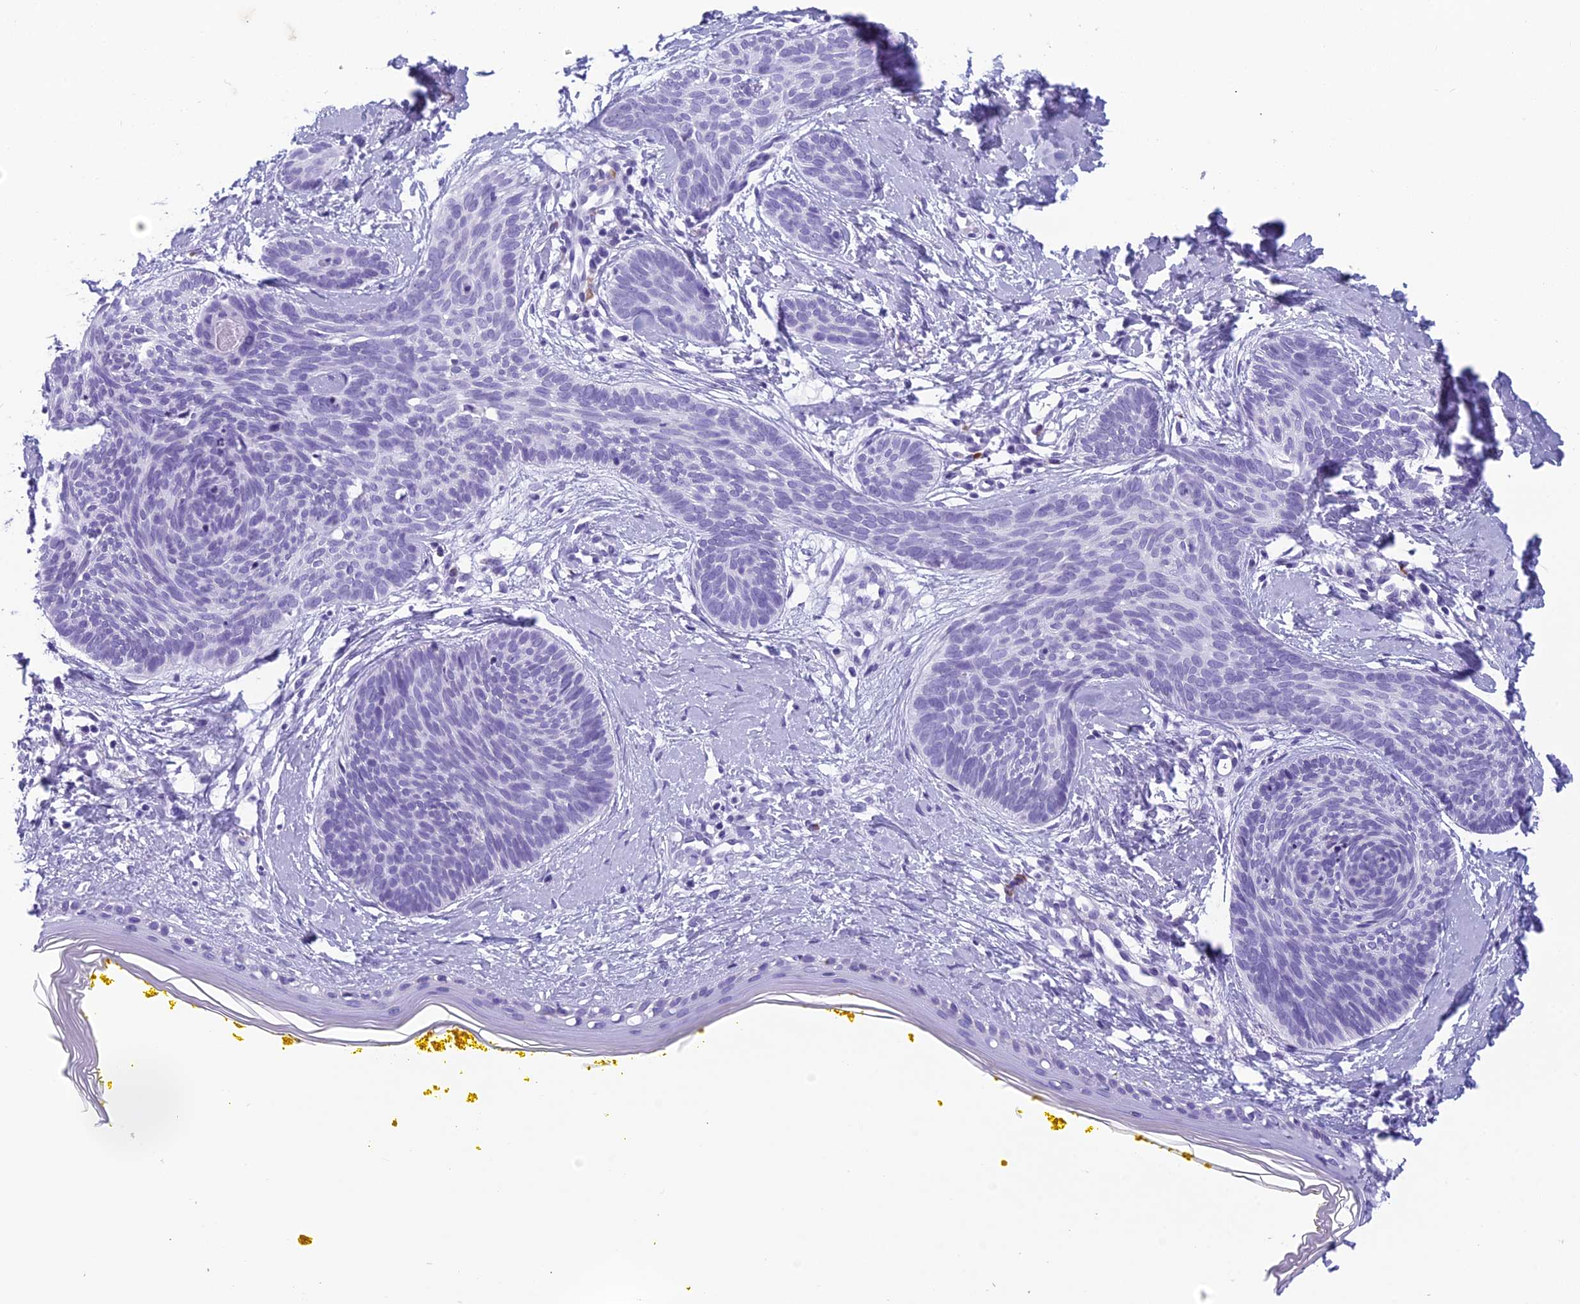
{"staining": {"intensity": "negative", "quantity": "none", "location": "none"}, "tissue": "skin cancer", "cell_type": "Tumor cells", "image_type": "cancer", "snomed": [{"axis": "morphology", "description": "Basal cell carcinoma"}, {"axis": "topography", "description": "Skin"}], "caption": "This image is of skin cancer stained with IHC to label a protein in brown with the nuclei are counter-stained blue. There is no positivity in tumor cells.", "gene": "ENSG00000188897", "patient": {"sex": "female", "age": 81}}